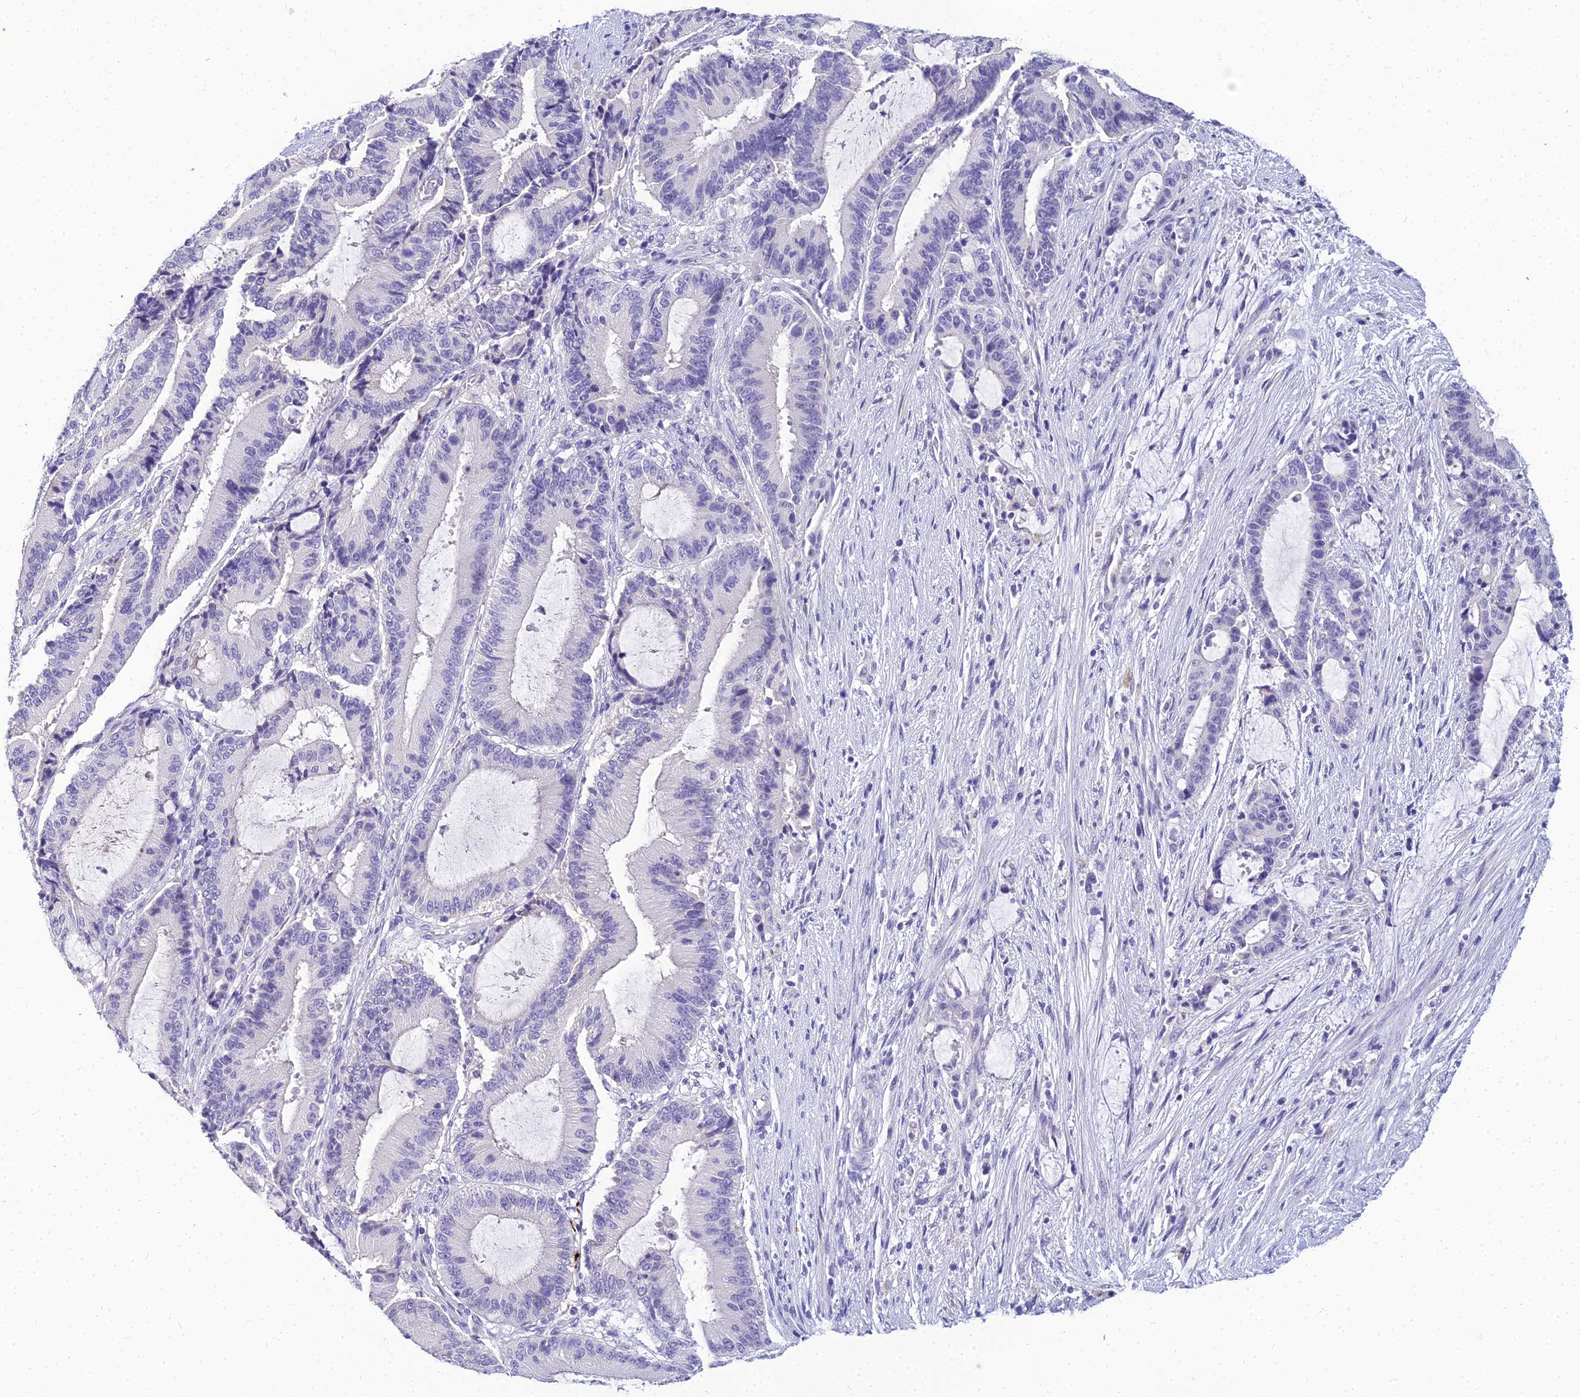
{"staining": {"intensity": "negative", "quantity": "none", "location": "none"}, "tissue": "liver cancer", "cell_type": "Tumor cells", "image_type": "cancer", "snomed": [{"axis": "morphology", "description": "Normal tissue, NOS"}, {"axis": "morphology", "description": "Cholangiocarcinoma"}, {"axis": "topography", "description": "Liver"}, {"axis": "topography", "description": "Peripheral nerve tissue"}], "caption": "This is an immunohistochemistry histopathology image of cholangiocarcinoma (liver). There is no positivity in tumor cells.", "gene": "NPY", "patient": {"sex": "female", "age": 73}}